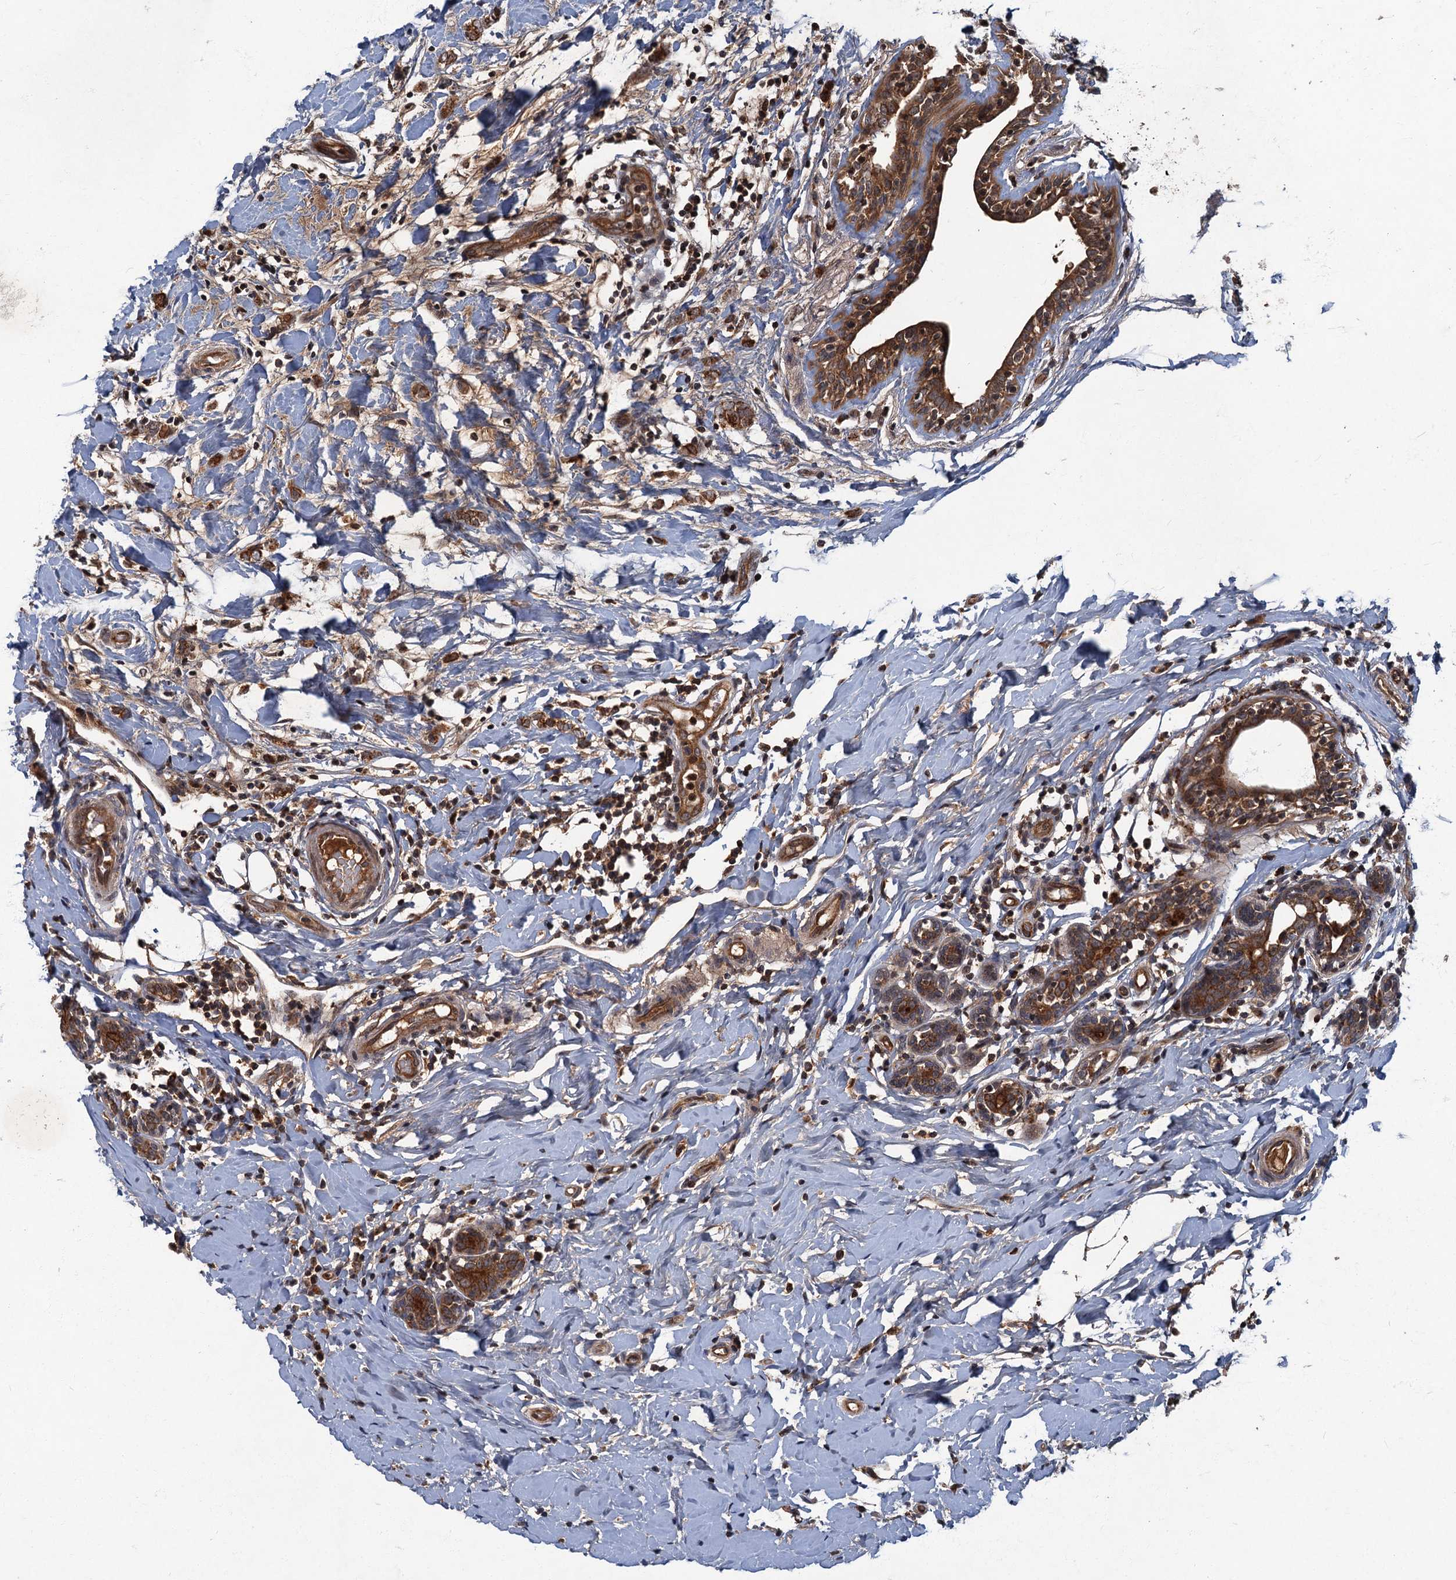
{"staining": {"intensity": "strong", "quantity": ">75%", "location": "cytoplasmic/membranous"}, "tissue": "breast cancer", "cell_type": "Tumor cells", "image_type": "cancer", "snomed": [{"axis": "morphology", "description": "Normal tissue, NOS"}, {"axis": "morphology", "description": "Lobular carcinoma"}, {"axis": "topography", "description": "Breast"}], "caption": "Breast cancer (lobular carcinoma) tissue demonstrates strong cytoplasmic/membranous staining in about >75% of tumor cells", "gene": "SLC11A2", "patient": {"sex": "female", "age": 47}}